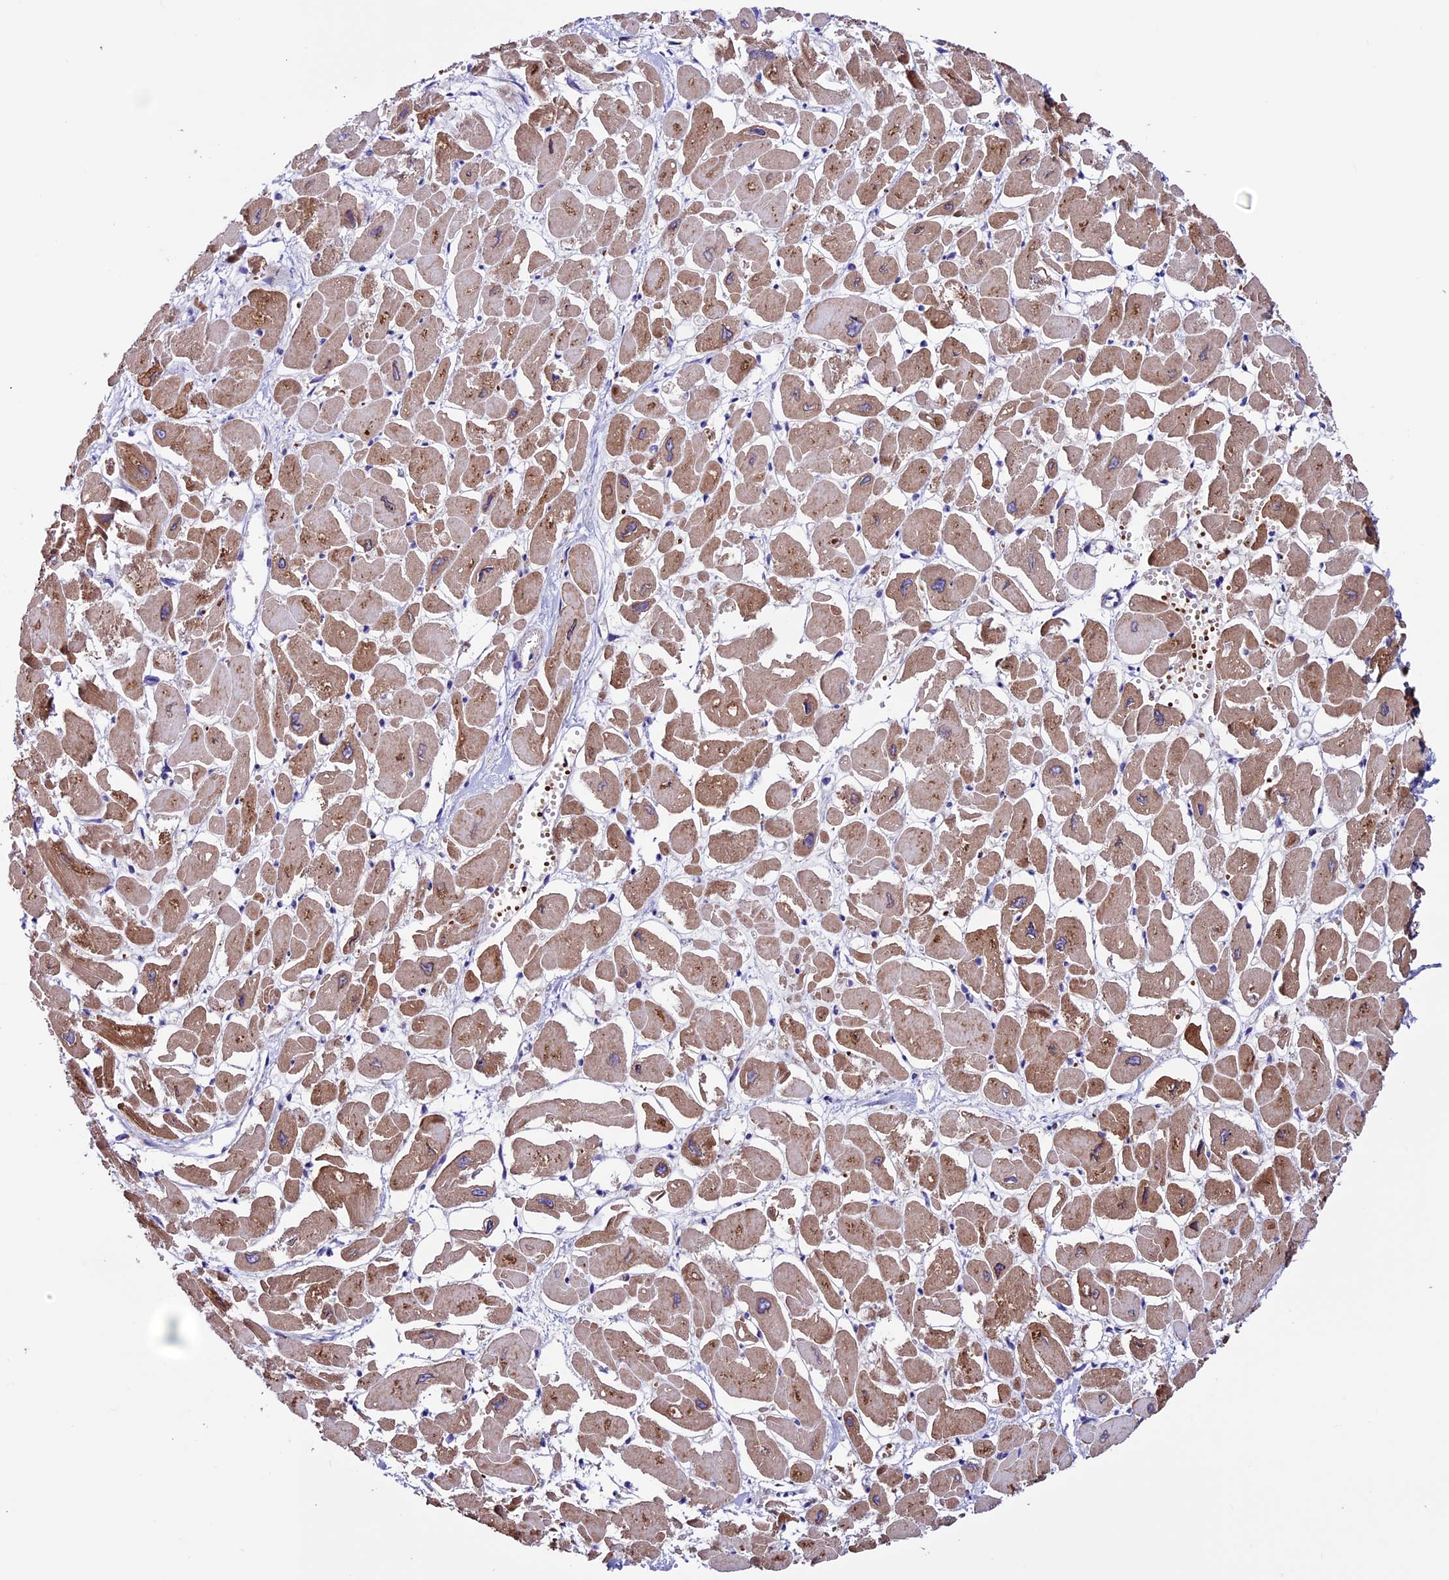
{"staining": {"intensity": "strong", "quantity": "25%-75%", "location": "cytoplasmic/membranous"}, "tissue": "heart muscle", "cell_type": "Cardiomyocytes", "image_type": "normal", "snomed": [{"axis": "morphology", "description": "Normal tissue, NOS"}, {"axis": "topography", "description": "Heart"}], "caption": "Immunohistochemistry (IHC) histopathology image of normal heart muscle stained for a protein (brown), which displays high levels of strong cytoplasmic/membranous positivity in approximately 25%-75% of cardiomyocytes.", "gene": "CX3CL1", "patient": {"sex": "male", "age": 54}}